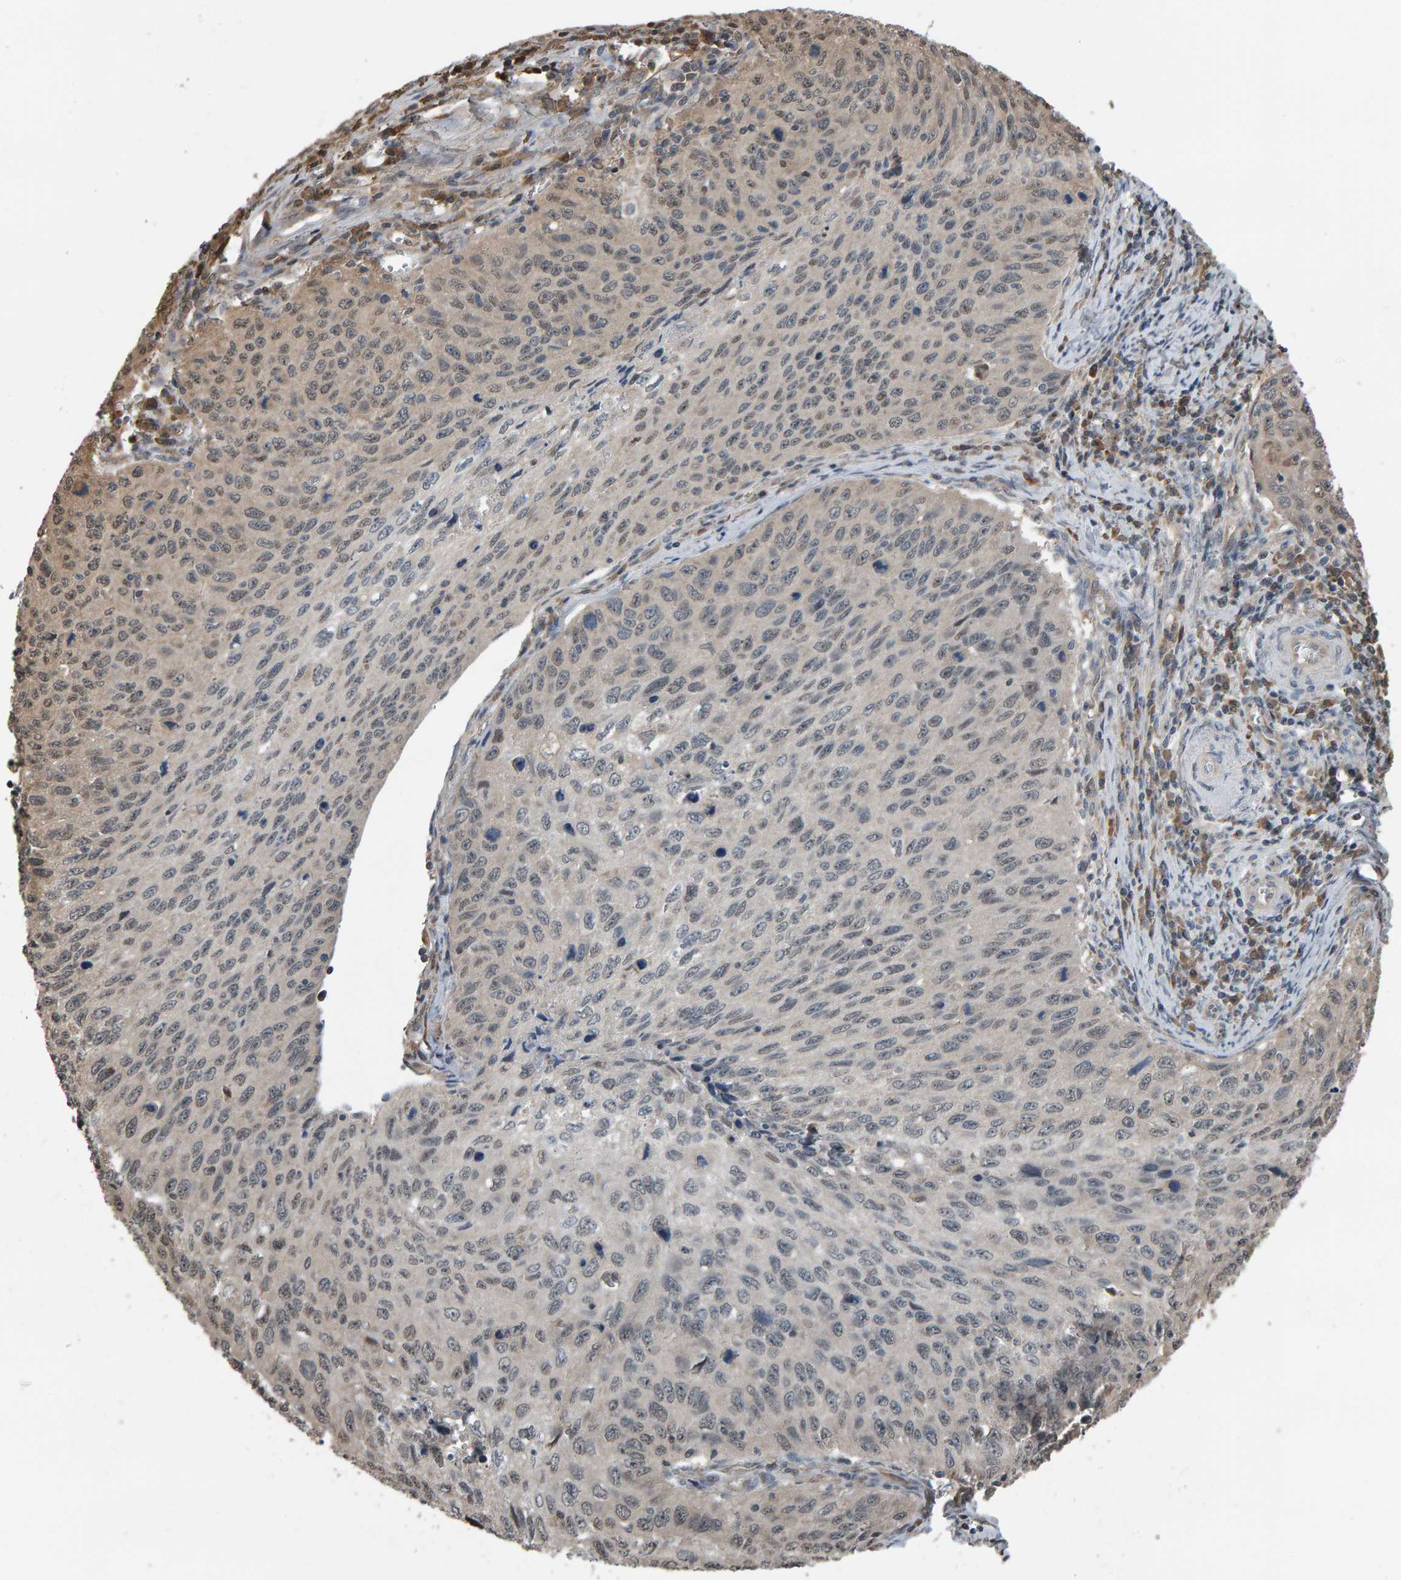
{"staining": {"intensity": "weak", "quantity": "<25%", "location": "cytoplasmic/membranous"}, "tissue": "cervical cancer", "cell_type": "Tumor cells", "image_type": "cancer", "snomed": [{"axis": "morphology", "description": "Squamous cell carcinoma, NOS"}, {"axis": "topography", "description": "Cervix"}], "caption": "High power microscopy photomicrograph of an IHC histopathology image of cervical squamous cell carcinoma, revealing no significant staining in tumor cells.", "gene": "COASY", "patient": {"sex": "female", "age": 53}}